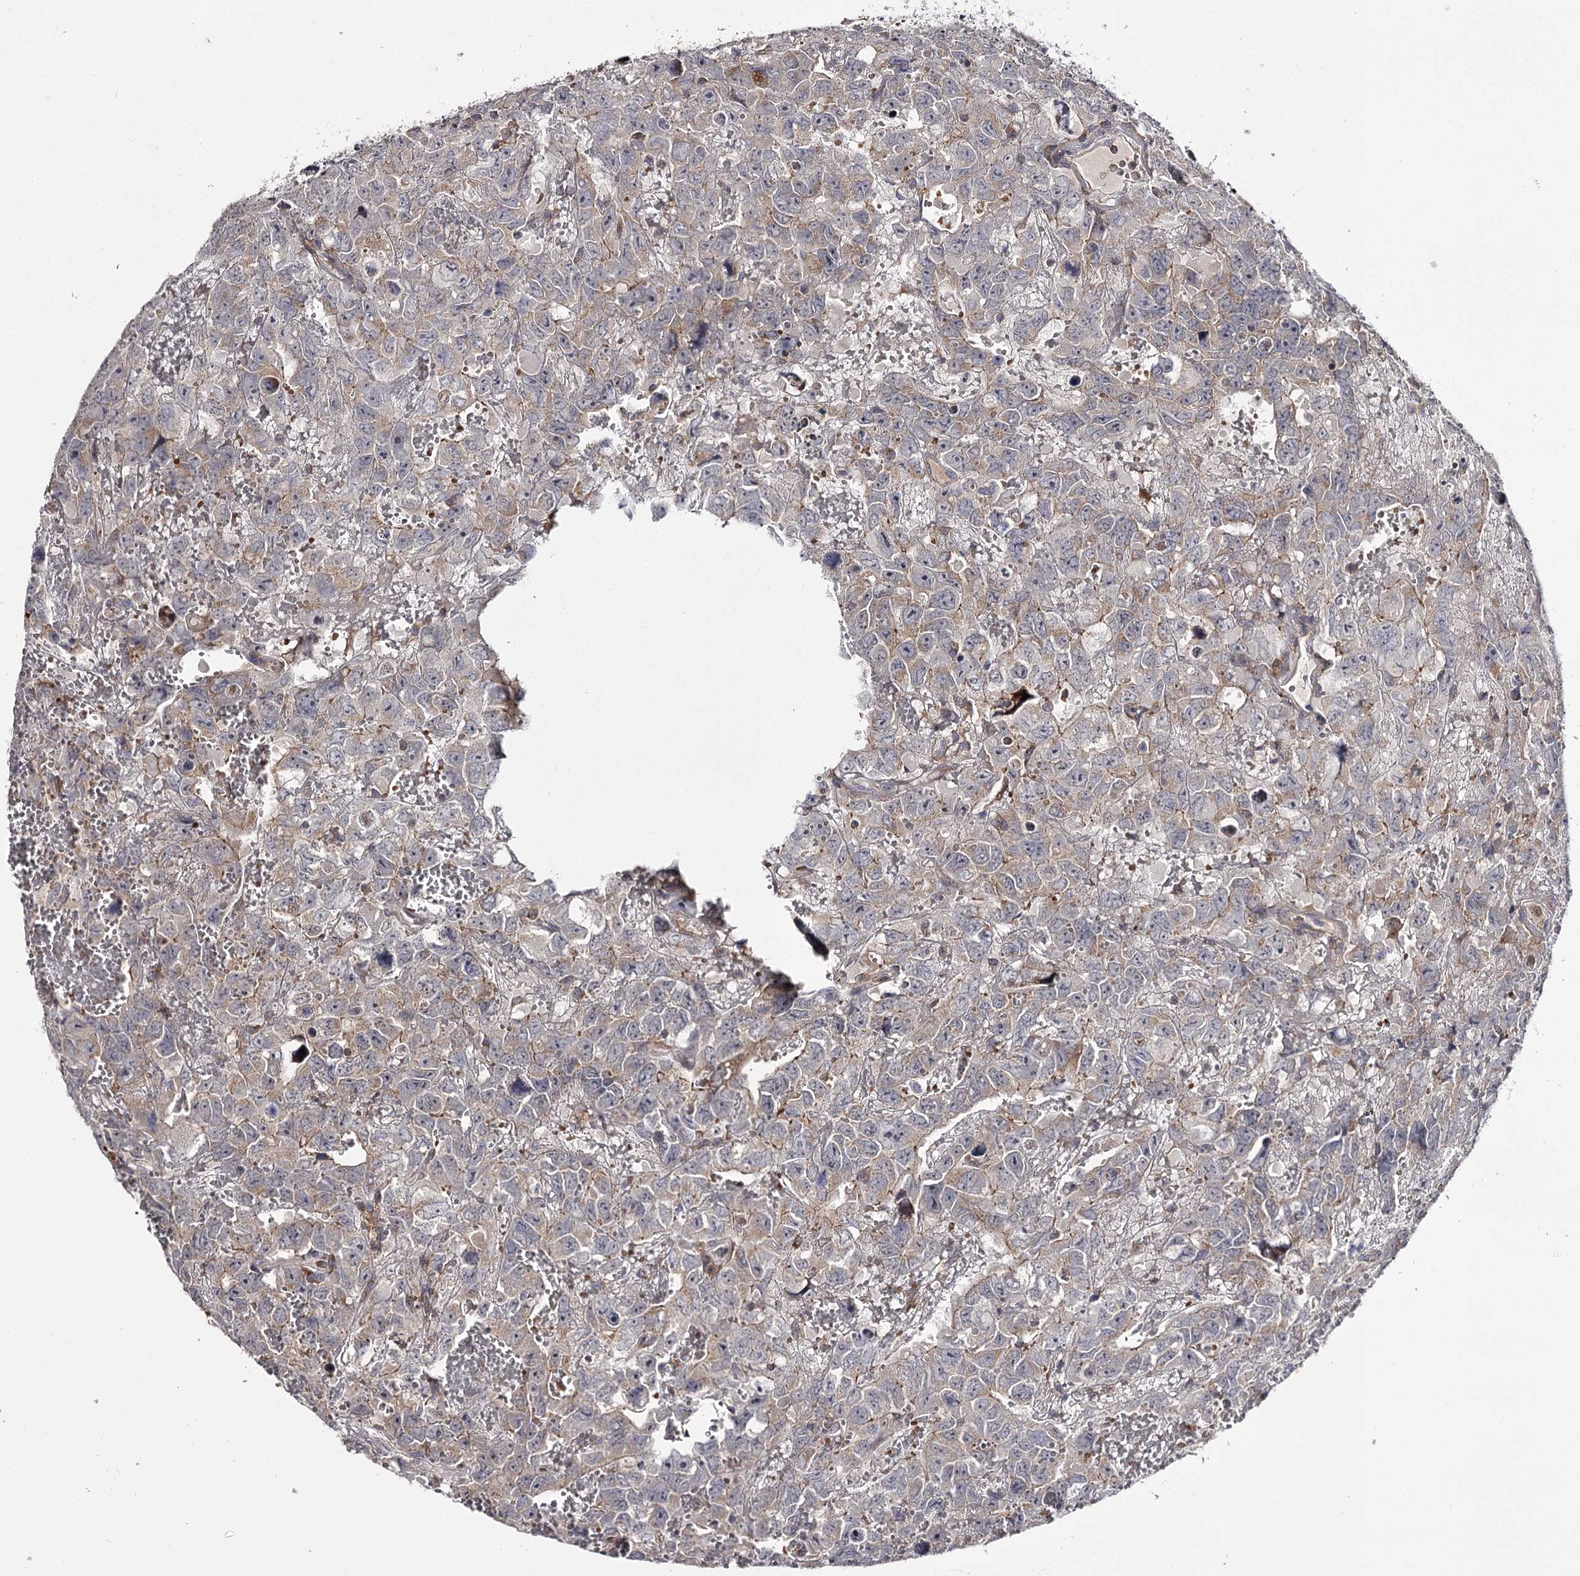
{"staining": {"intensity": "weak", "quantity": "<25%", "location": "cytoplasmic/membranous"}, "tissue": "testis cancer", "cell_type": "Tumor cells", "image_type": "cancer", "snomed": [{"axis": "morphology", "description": "Carcinoma, Embryonal, NOS"}, {"axis": "topography", "description": "Testis"}], "caption": "Testis cancer stained for a protein using immunohistochemistry exhibits no expression tumor cells.", "gene": "RASSF6", "patient": {"sex": "male", "age": 45}}